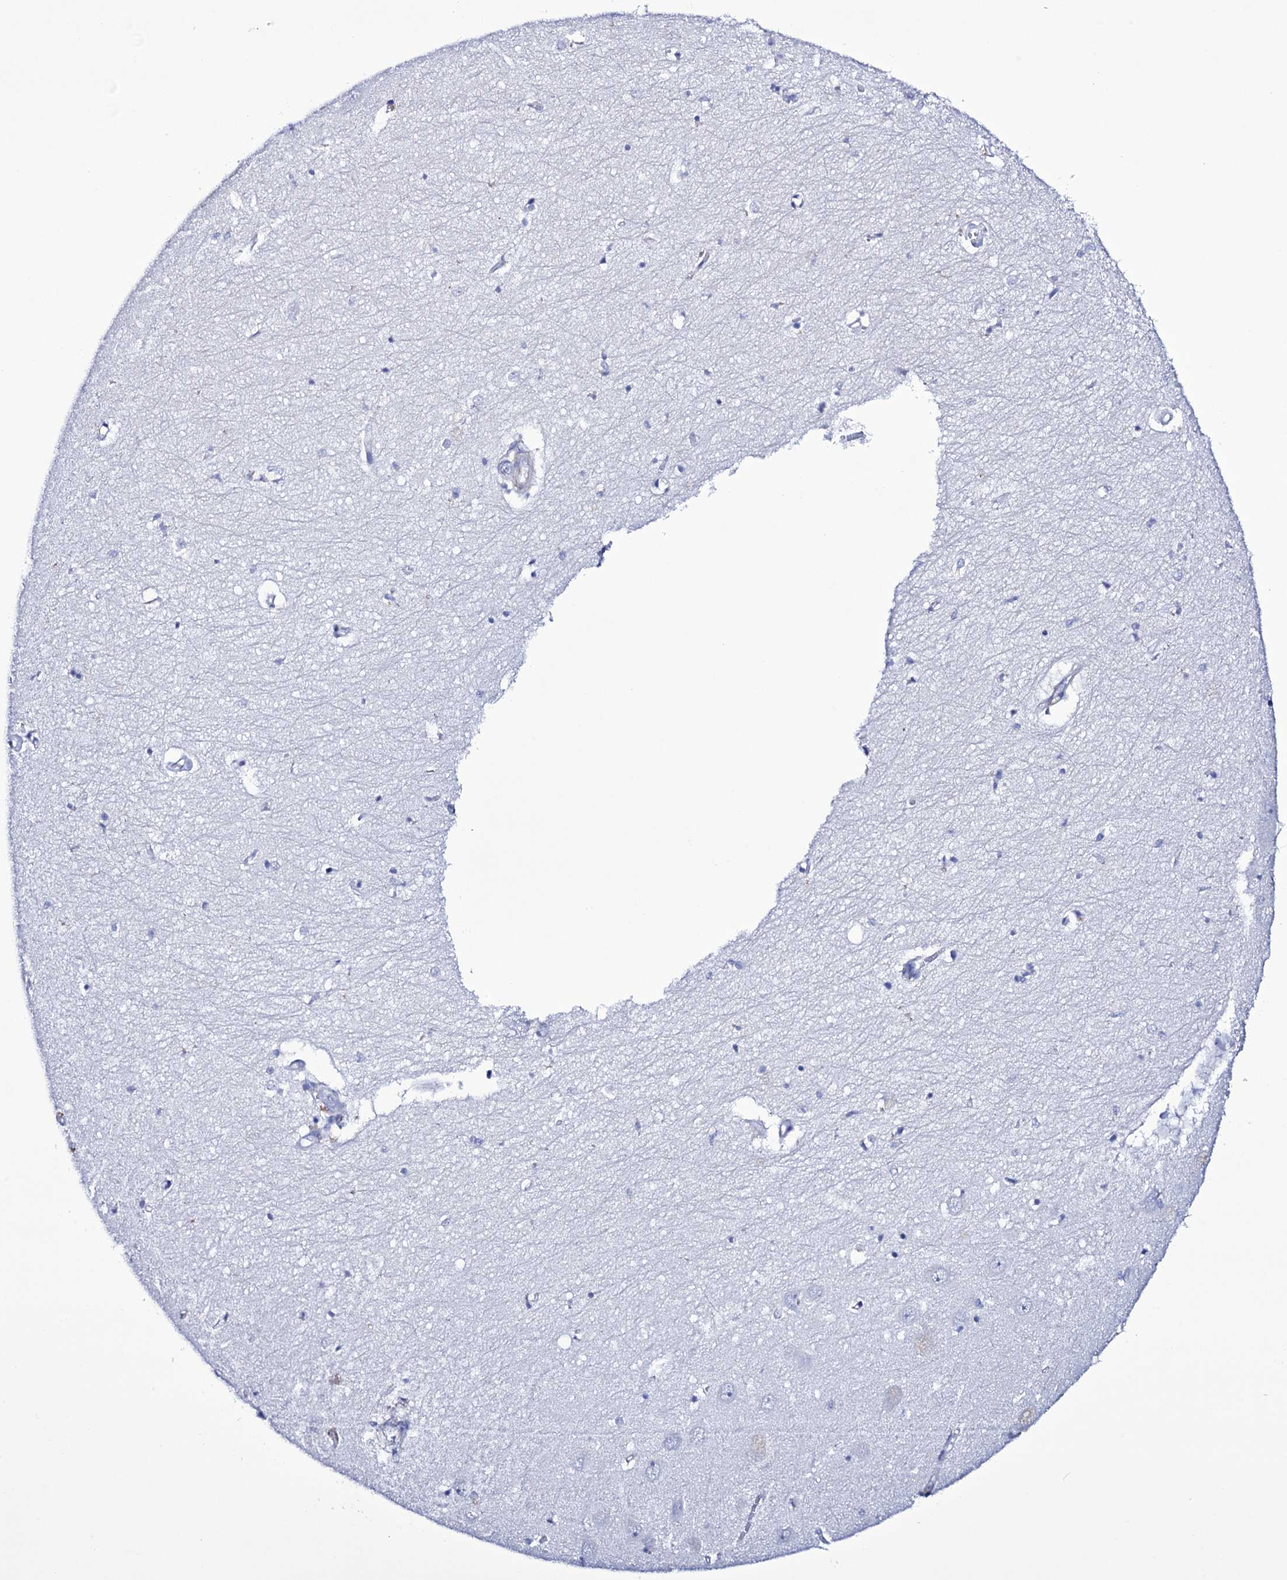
{"staining": {"intensity": "negative", "quantity": "none", "location": "none"}, "tissue": "hippocampus", "cell_type": "Glial cells", "image_type": "normal", "snomed": [{"axis": "morphology", "description": "Normal tissue, NOS"}, {"axis": "topography", "description": "Hippocampus"}], "caption": "Immunohistochemistry histopathology image of benign hippocampus: hippocampus stained with DAB (3,3'-diaminobenzidine) shows no significant protein positivity in glial cells.", "gene": "ITPRID2", "patient": {"sex": "female", "age": 64}}